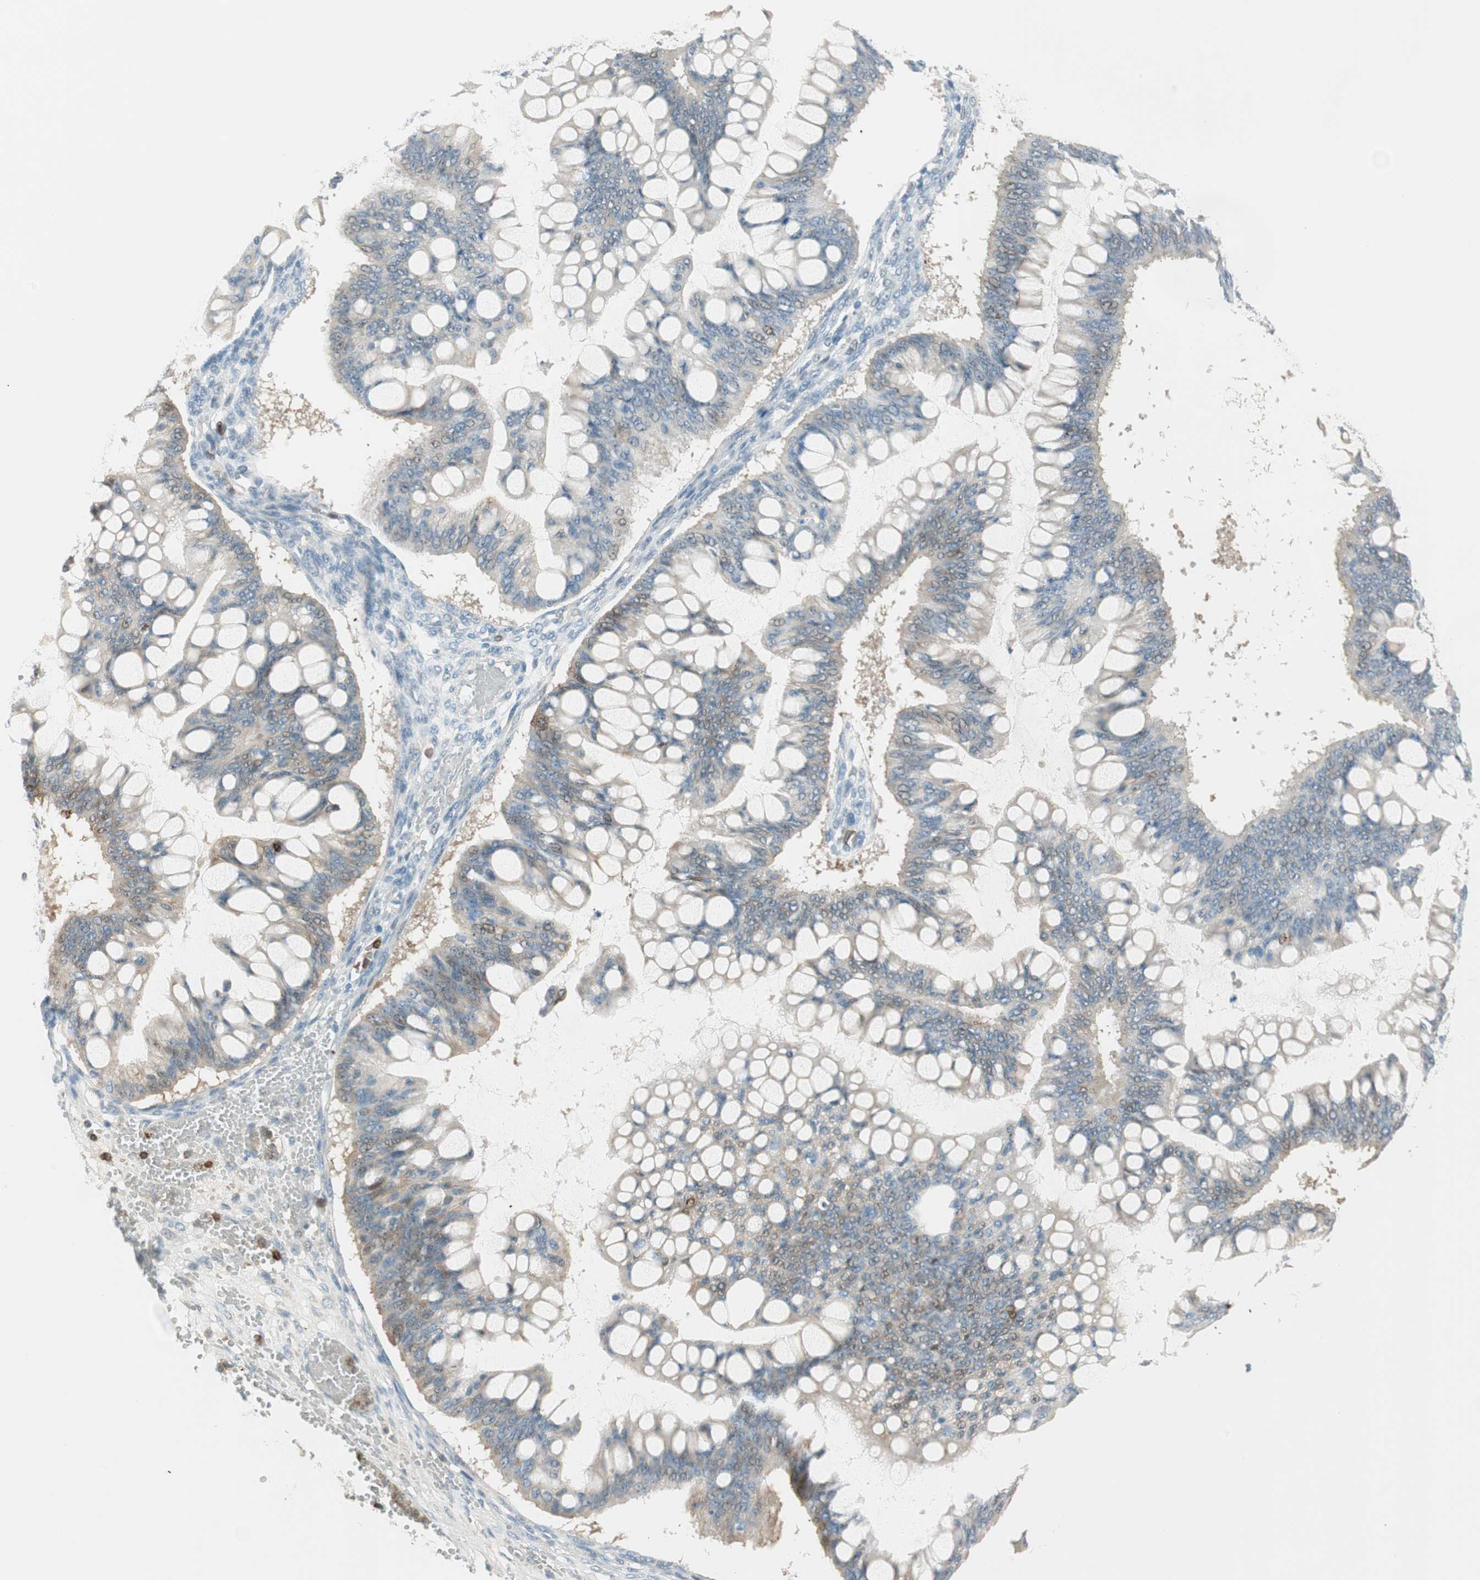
{"staining": {"intensity": "weak", "quantity": "25%-75%", "location": "cytoplasmic/membranous"}, "tissue": "ovarian cancer", "cell_type": "Tumor cells", "image_type": "cancer", "snomed": [{"axis": "morphology", "description": "Cystadenocarcinoma, mucinous, NOS"}, {"axis": "topography", "description": "Ovary"}], "caption": "IHC of human mucinous cystadenocarcinoma (ovarian) displays low levels of weak cytoplasmic/membranous staining in approximately 25%-75% of tumor cells.", "gene": "HPGD", "patient": {"sex": "female", "age": 73}}